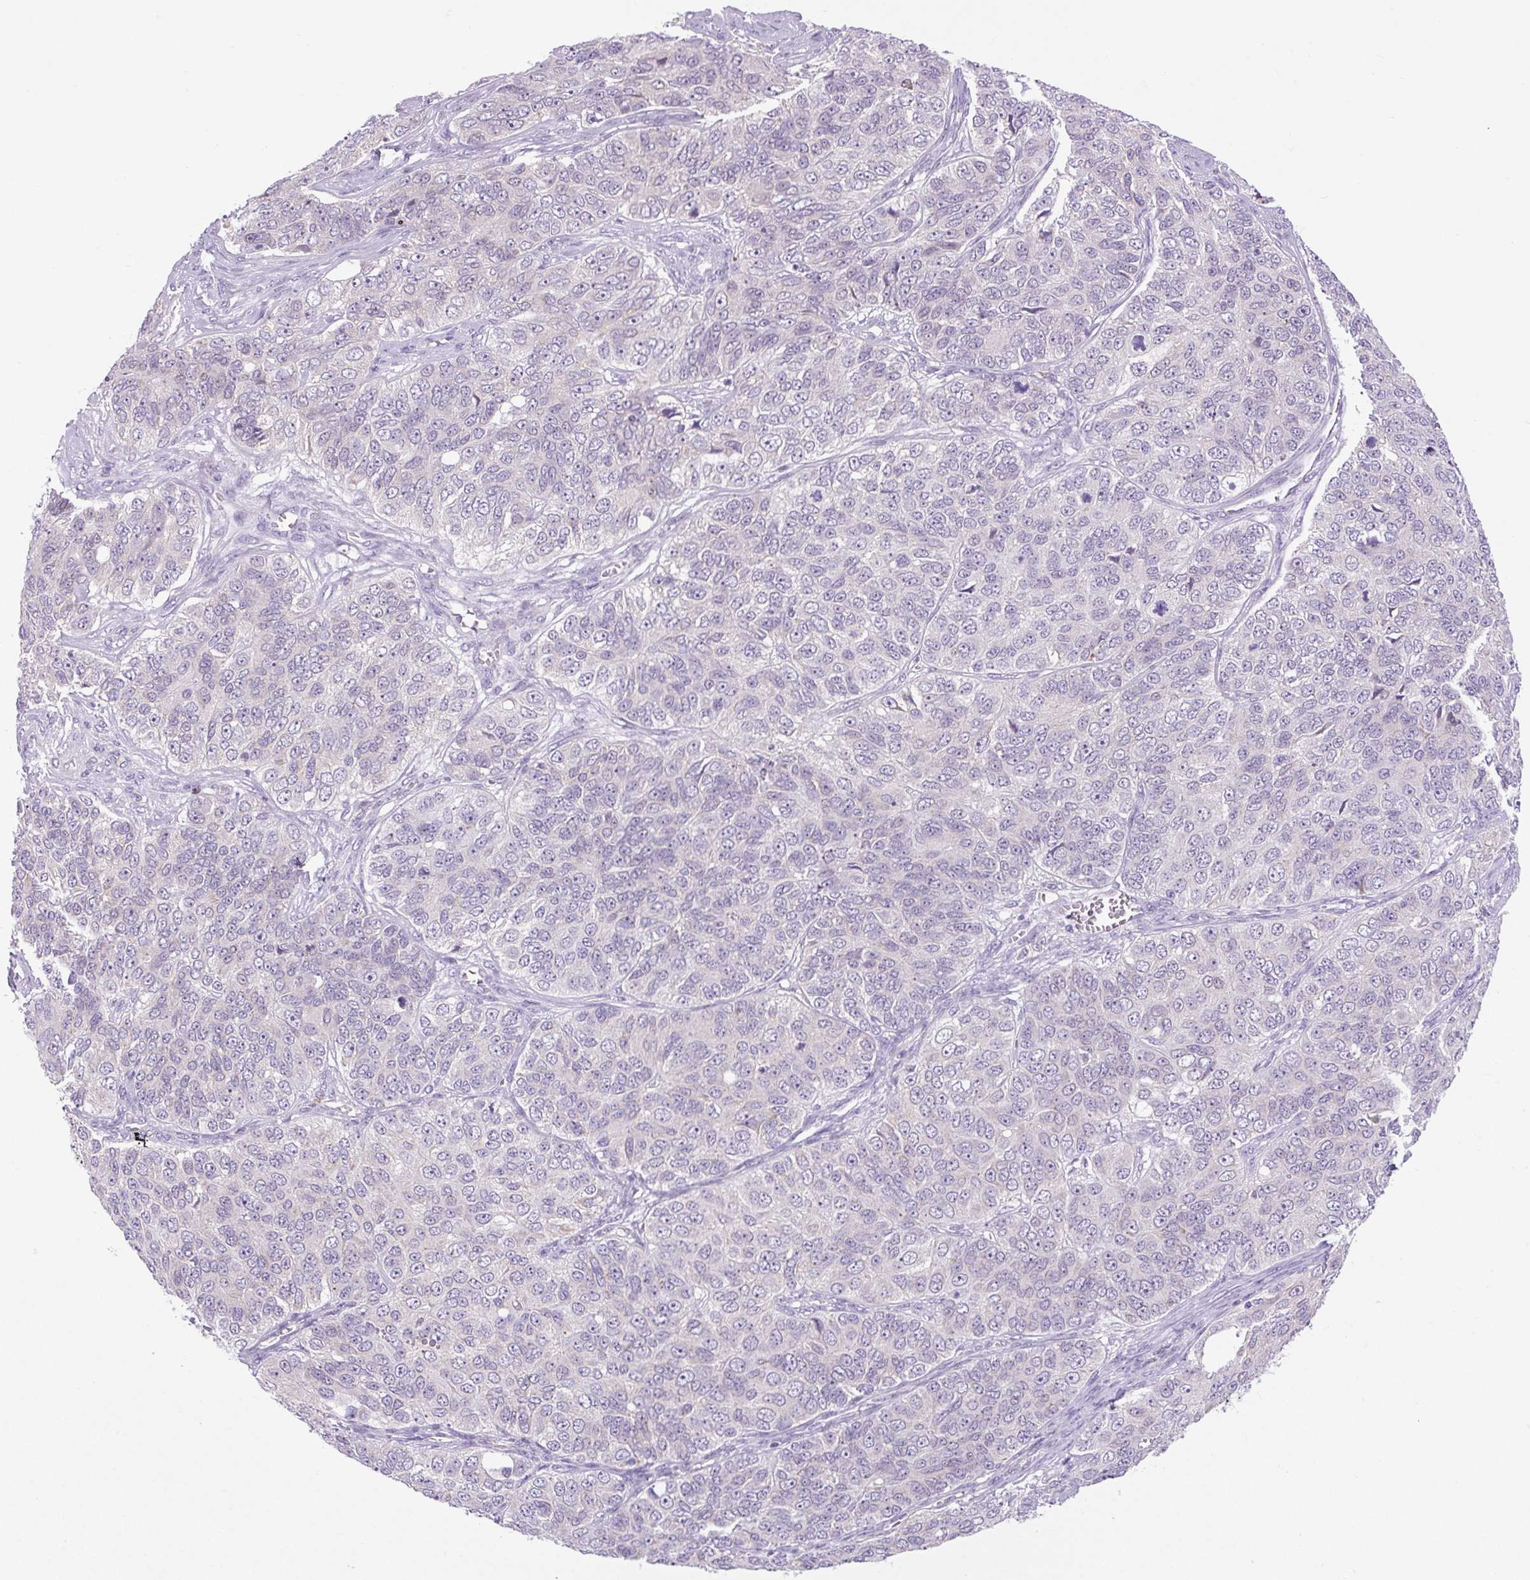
{"staining": {"intensity": "negative", "quantity": "none", "location": "none"}, "tissue": "ovarian cancer", "cell_type": "Tumor cells", "image_type": "cancer", "snomed": [{"axis": "morphology", "description": "Carcinoma, endometroid"}, {"axis": "topography", "description": "Ovary"}], "caption": "A photomicrograph of ovarian cancer (endometroid carcinoma) stained for a protein exhibits no brown staining in tumor cells.", "gene": "SCO2", "patient": {"sex": "female", "age": 51}}